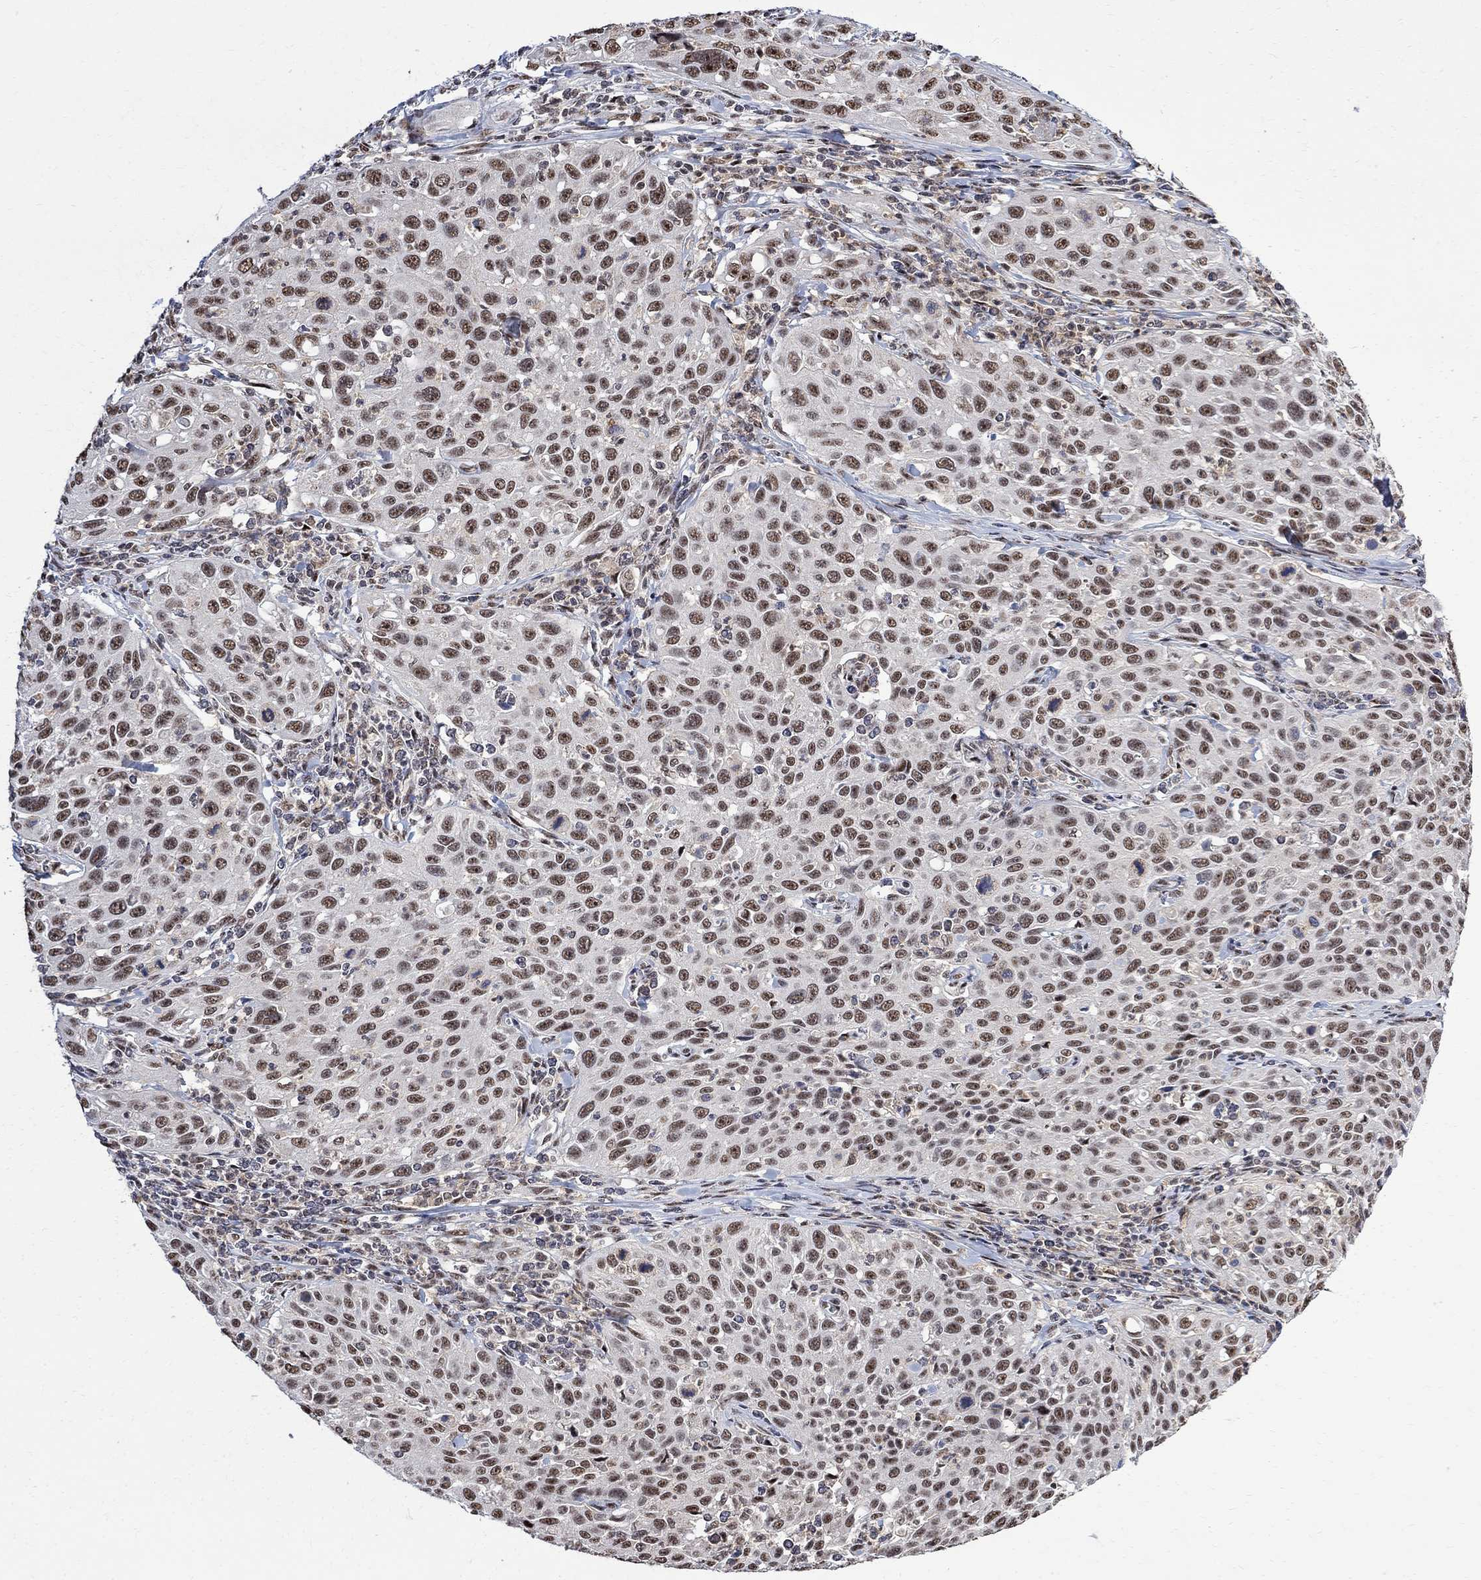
{"staining": {"intensity": "moderate", "quantity": ">75%", "location": "nuclear"}, "tissue": "cervical cancer", "cell_type": "Tumor cells", "image_type": "cancer", "snomed": [{"axis": "morphology", "description": "Squamous cell carcinoma, NOS"}, {"axis": "topography", "description": "Cervix"}], "caption": "The micrograph exhibits immunohistochemical staining of cervical cancer (squamous cell carcinoma). There is moderate nuclear staining is appreciated in approximately >75% of tumor cells.", "gene": "E4F1", "patient": {"sex": "female", "age": 26}}